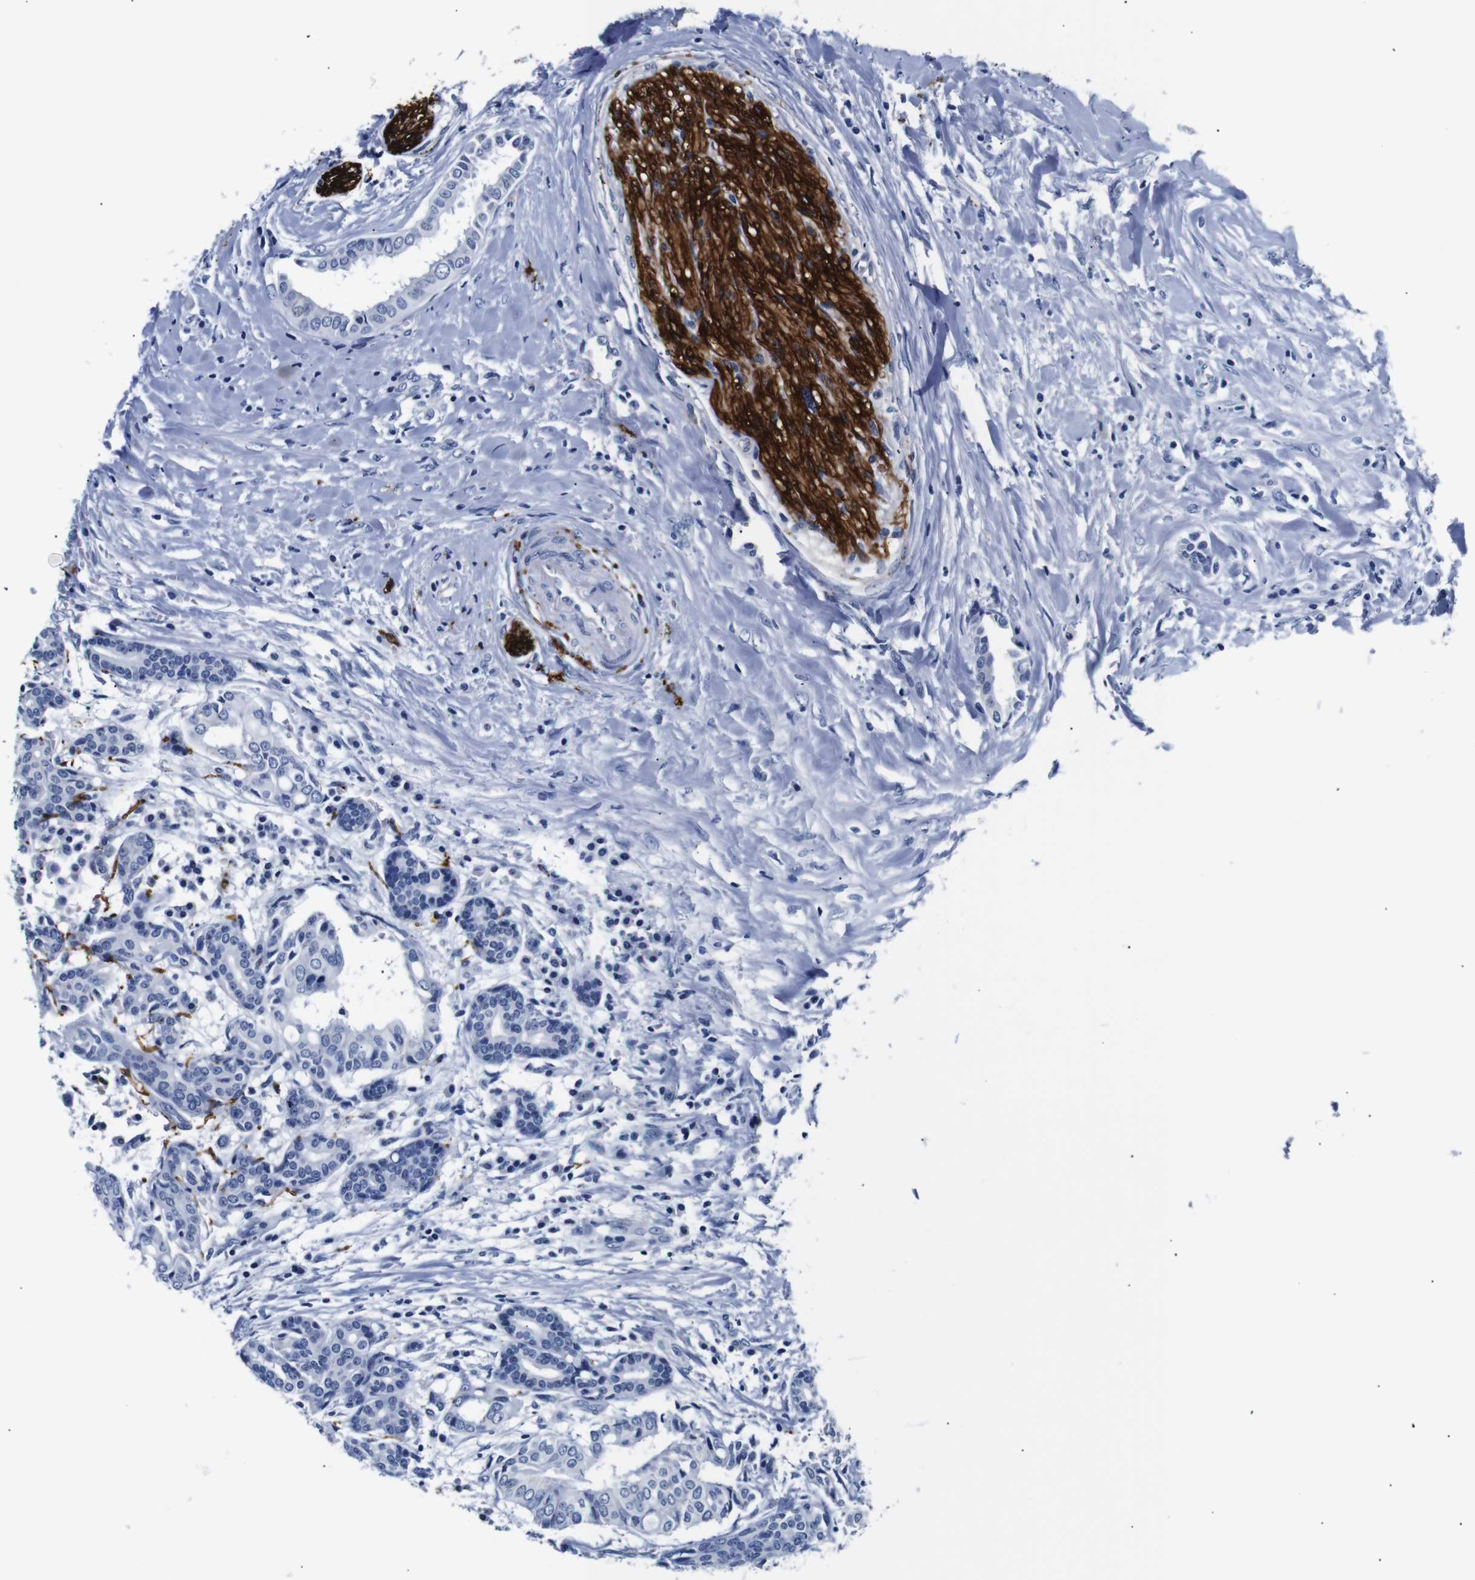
{"staining": {"intensity": "negative", "quantity": "none", "location": "none"}, "tissue": "head and neck cancer", "cell_type": "Tumor cells", "image_type": "cancer", "snomed": [{"axis": "morphology", "description": "Adenocarcinoma, NOS"}, {"axis": "topography", "description": "Salivary gland"}, {"axis": "topography", "description": "Head-Neck"}], "caption": "Head and neck cancer (adenocarcinoma) stained for a protein using IHC shows no positivity tumor cells.", "gene": "GAP43", "patient": {"sex": "female", "age": 59}}